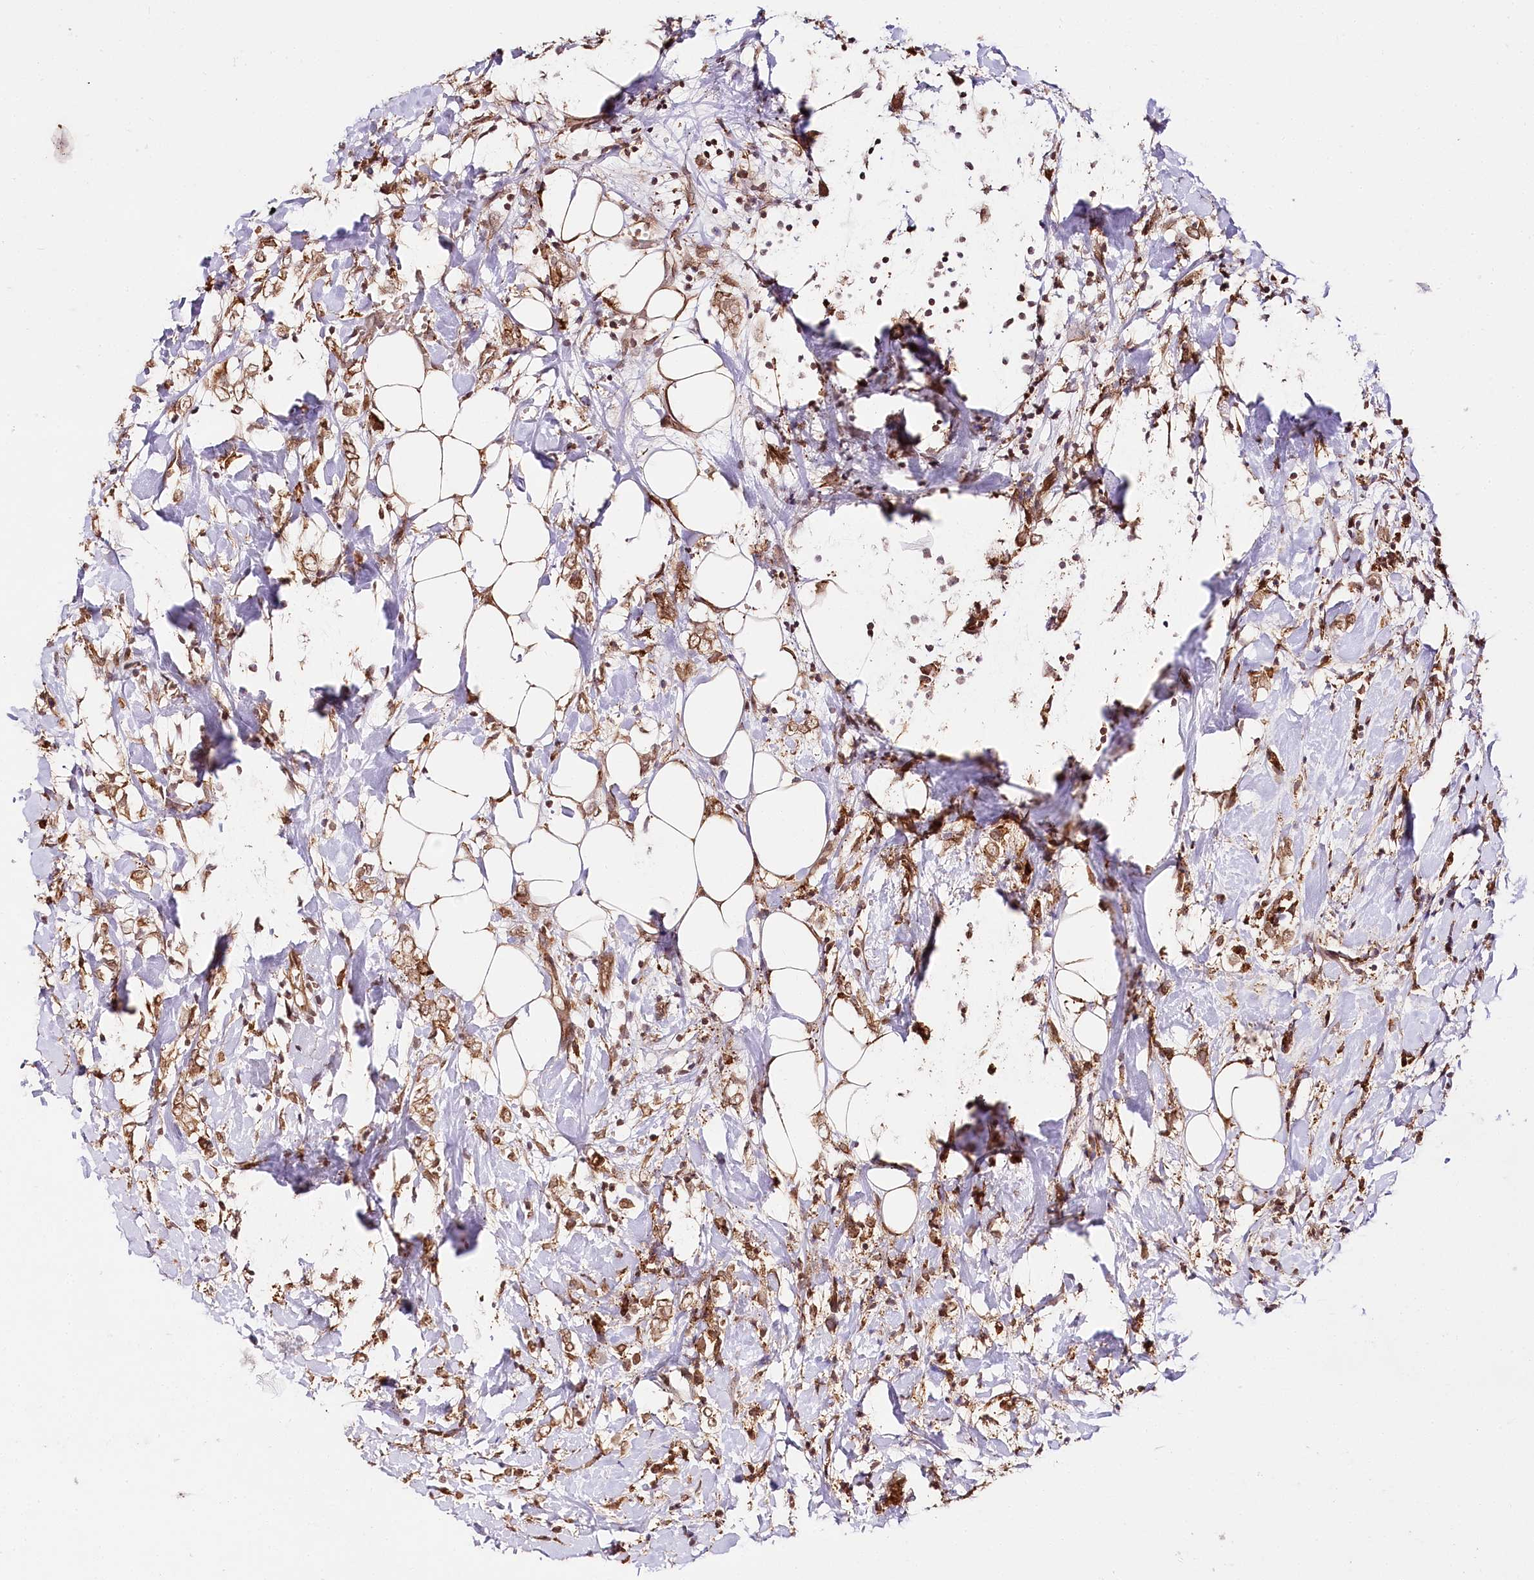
{"staining": {"intensity": "moderate", "quantity": ">75%", "location": "cytoplasmic/membranous,nuclear"}, "tissue": "breast cancer", "cell_type": "Tumor cells", "image_type": "cancer", "snomed": [{"axis": "morphology", "description": "Normal tissue, NOS"}, {"axis": "morphology", "description": "Lobular carcinoma"}, {"axis": "topography", "description": "Breast"}], "caption": "Breast lobular carcinoma stained with a brown dye reveals moderate cytoplasmic/membranous and nuclear positive positivity in about >75% of tumor cells.", "gene": "ENSG00000144785", "patient": {"sex": "female", "age": 47}}